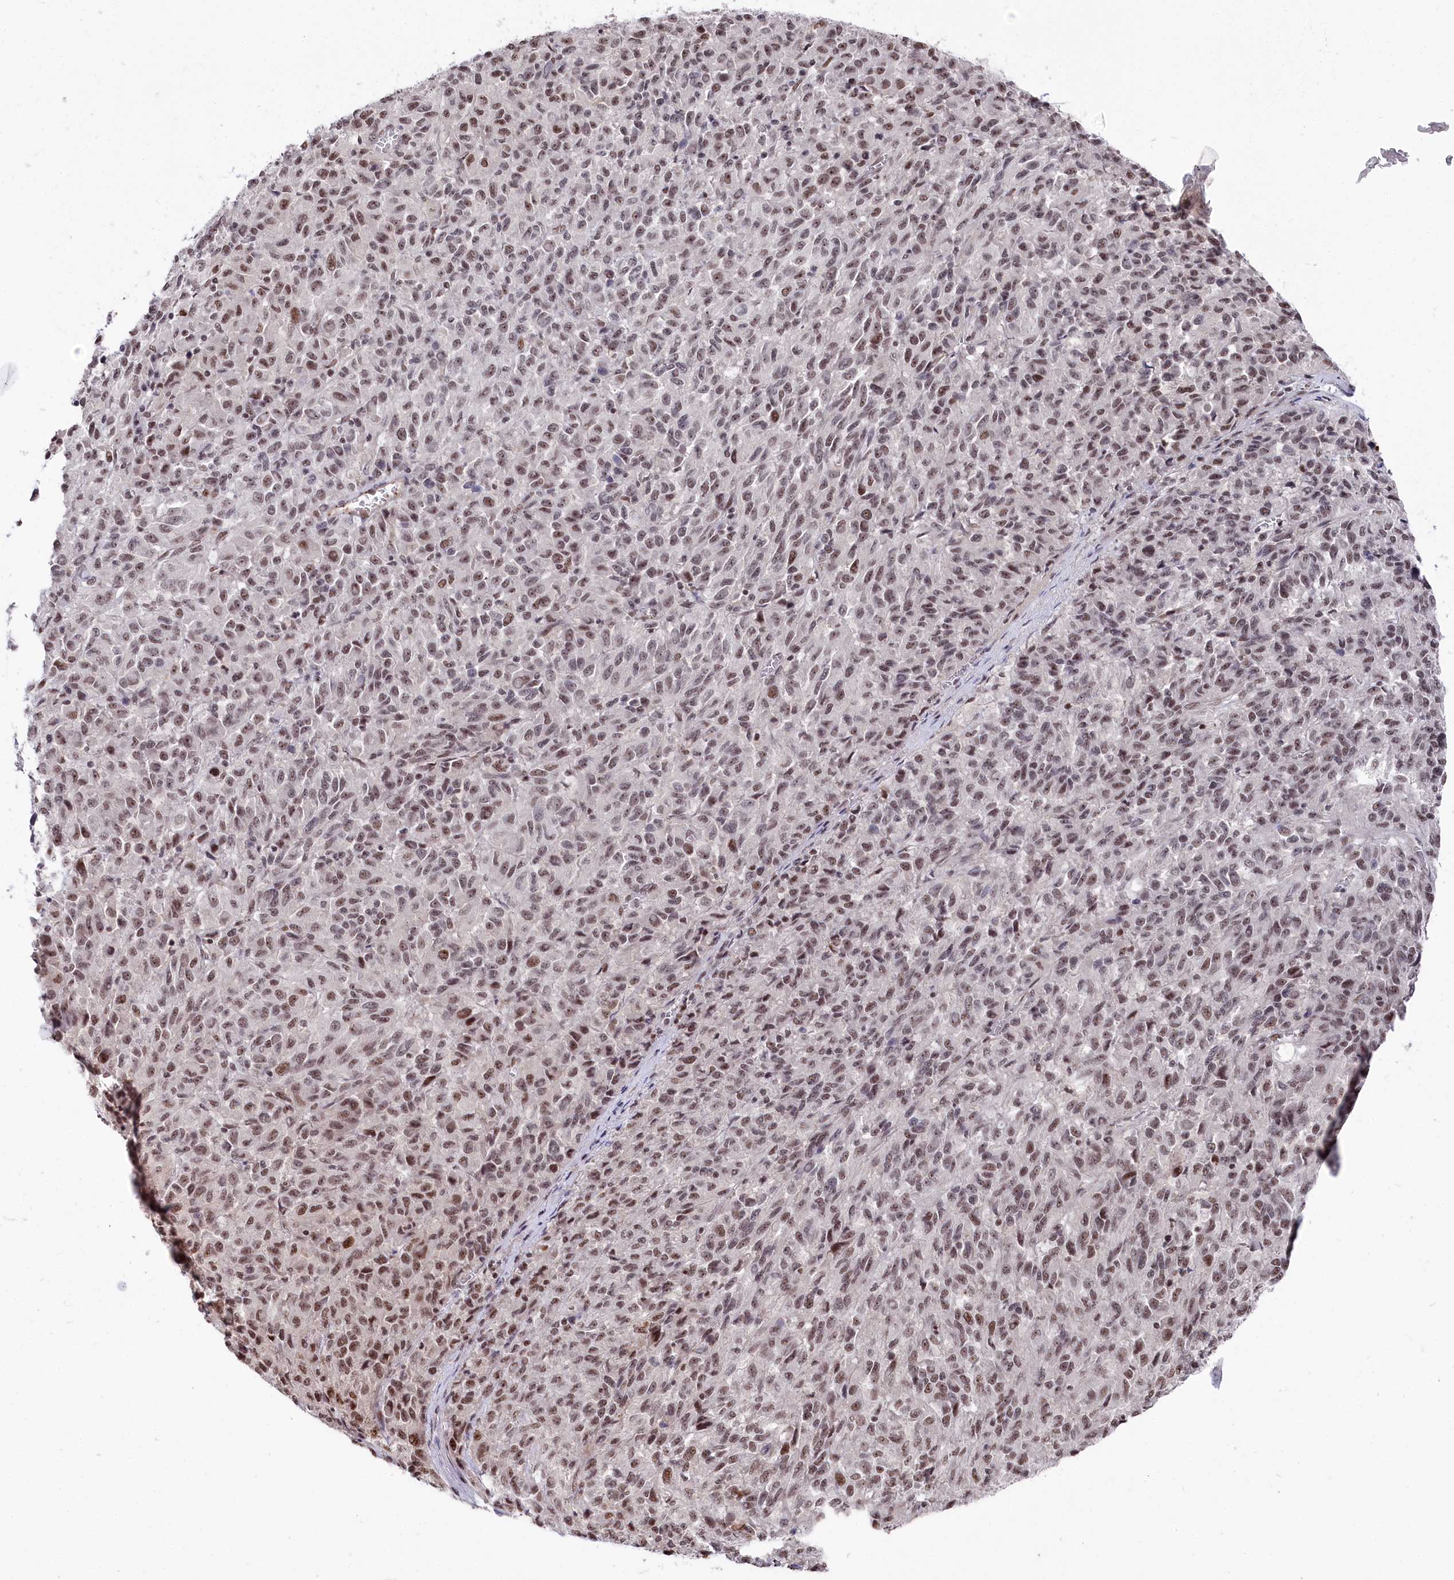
{"staining": {"intensity": "weak", "quantity": ">75%", "location": "nuclear"}, "tissue": "melanoma", "cell_type": "Tumor cells", "image_type": "cancer", "snomed": [{"axis": "morphology", "description": "Malignant melanoma, Metastatic site"}, {"axis": "topography", "description": "Lung"}], "caption": "A brown stain shows weak nuclear staining of a protein in human melanoma tumor cells. (DAB (3,3'-diaminobenzidine) IHC with brightfield microscopy, high magnification).", "gene": "POLR2H", "patient": {"sex": "male", "age": 64}}